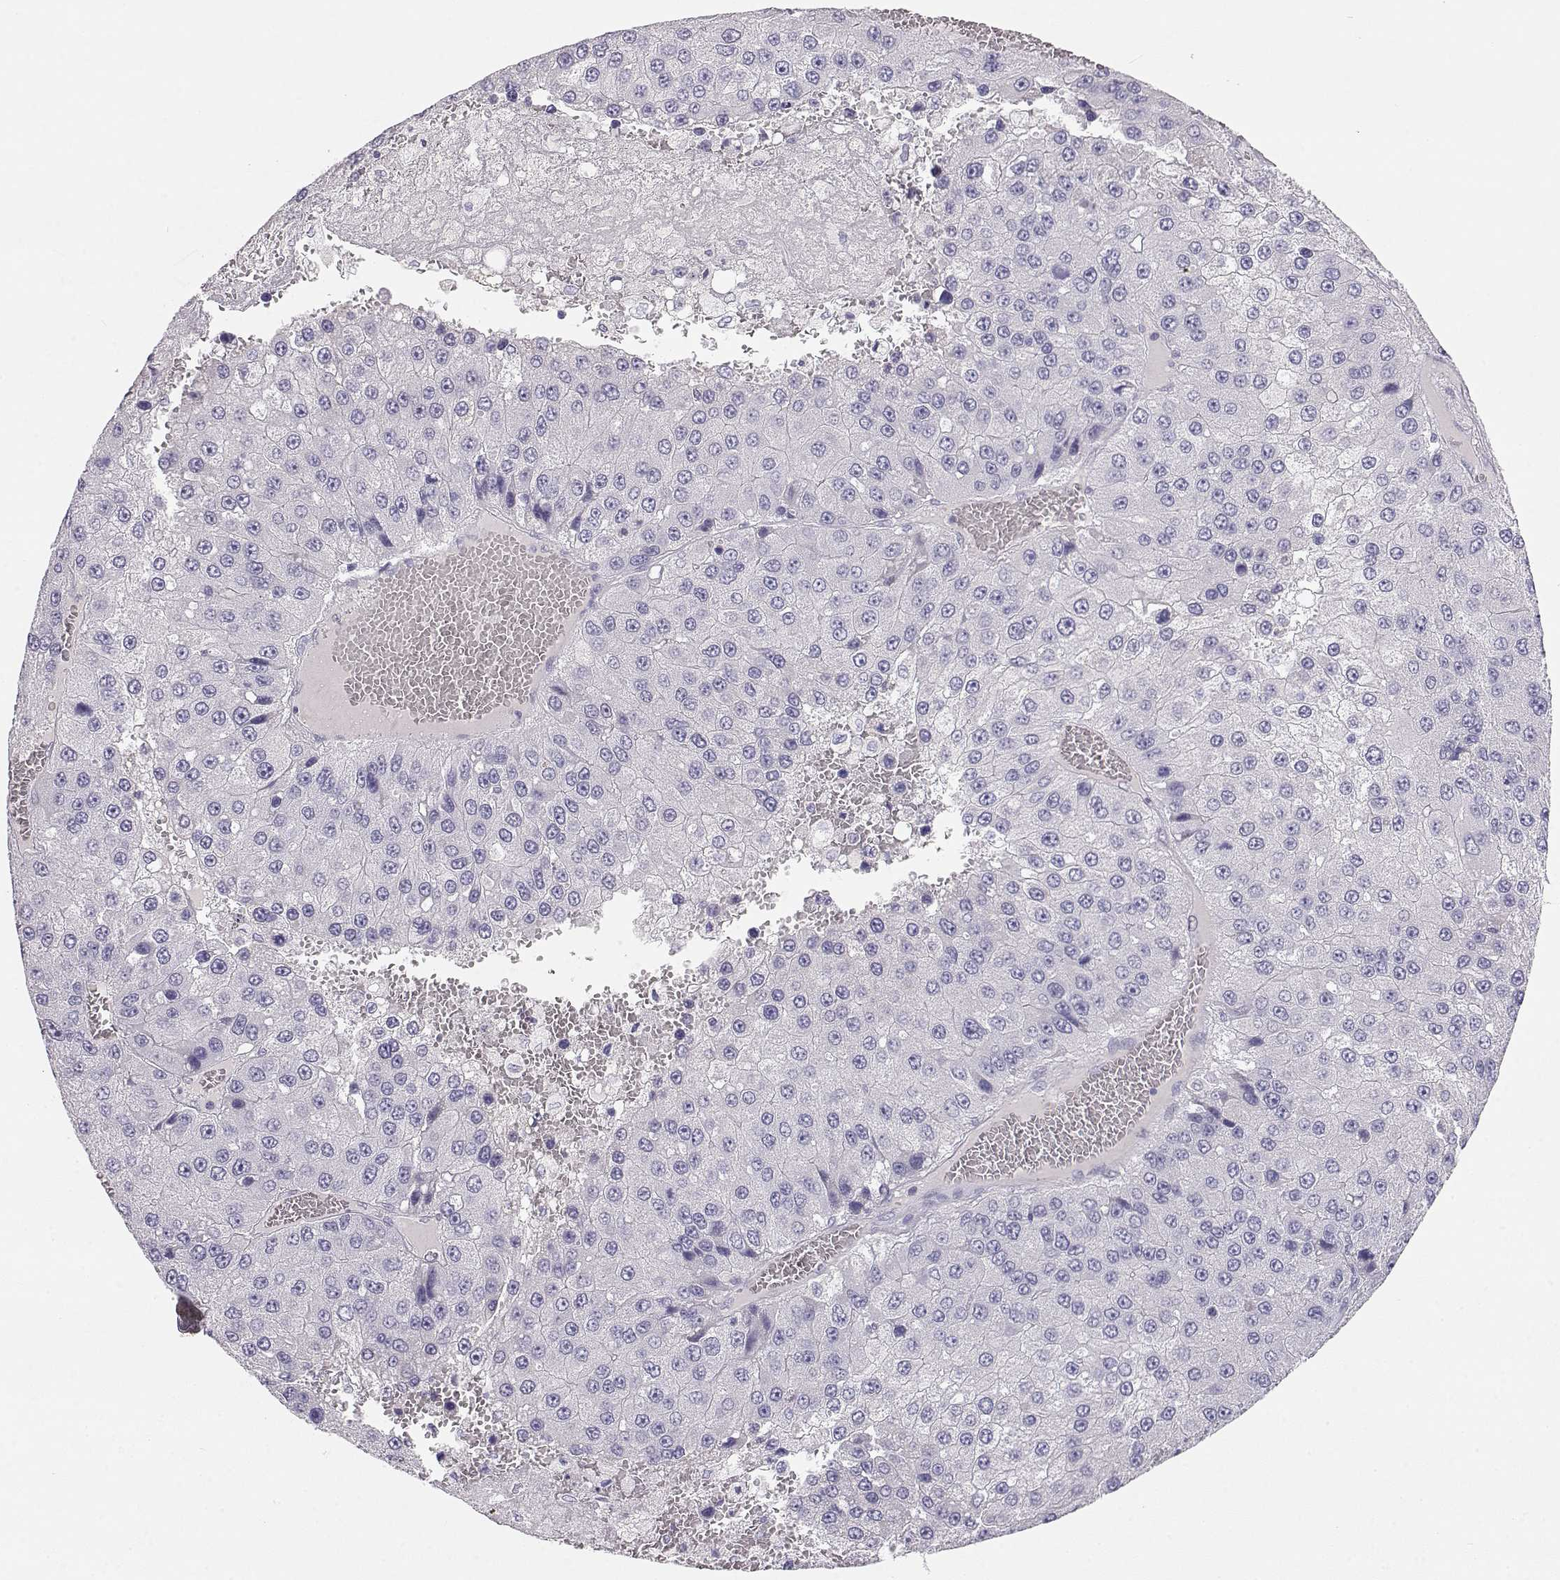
{"staining": {"intensity": "negative", "quantity": "none", "location": "none"}, "tissue": "liver cancer", "cell_type": "Tumor cells", "image_type": "cancer", "snomed": [{"axis": "morphology", "description": "Carcinoma, Hepatocellular, NOS"}, {"axis": "topography", "description": "Liver"}], "caption": "High magnification brightfield microscopy of liver hepatocellular carcinoma stained with DAB (brown) and counterstained with hematoxylin (blue): tumor cells show no significant expression.", "gene": "OPN5", "patient": {"sex": "female", "age": 73}}